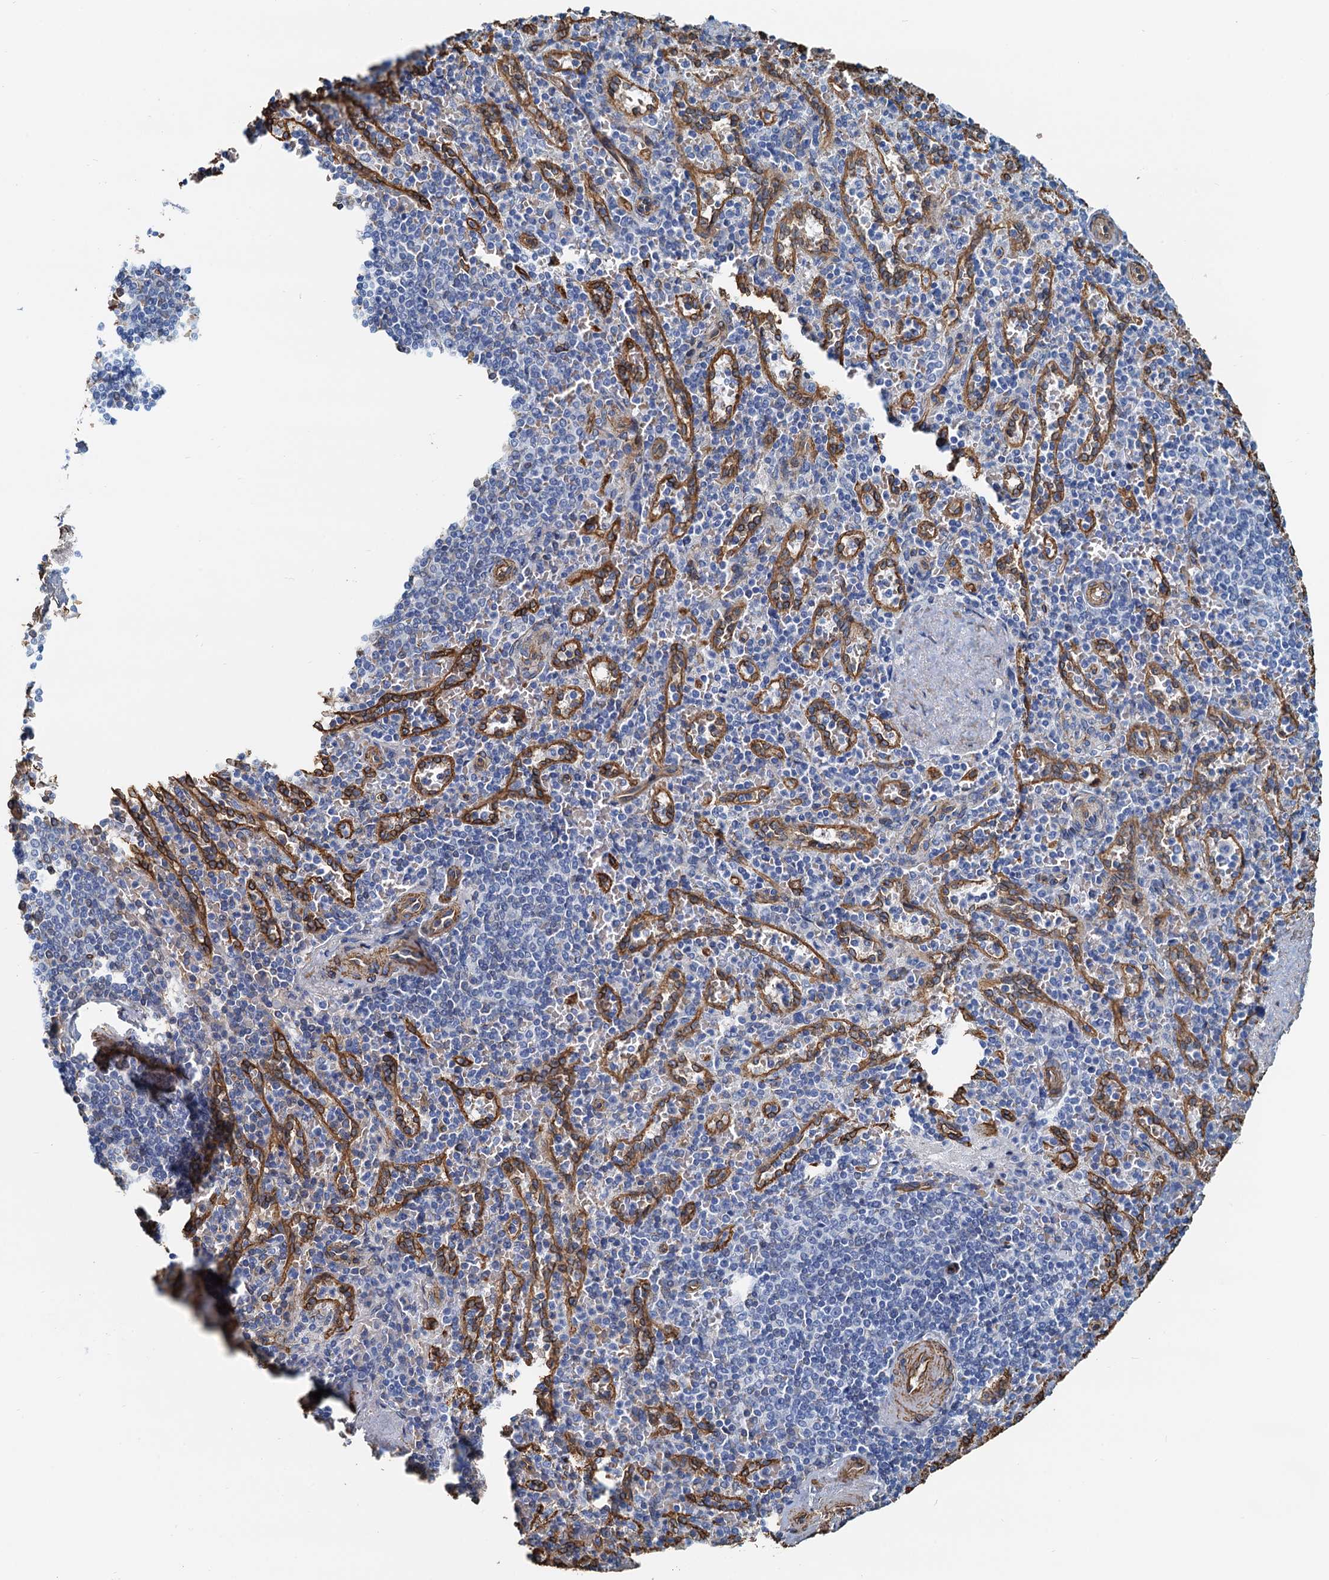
{"staining": {"intensity": "negative", "quantity": "none", "location": "none"}, "tissue": "spleen", "cell_type": "Cells in red pulp", "image_type": "normal", "snomed": [{"axis": "morphology", "description": "Normal tissue, NOS"}, {"axis": "topography", "description": "Spleen"}], "caption": "Cells in red pulp show no significant staining in normal spleen. (IHC, brightfield microscopy, high magnification).", "gene": "DGKG", "patient": {"sex": "male", "age": 82}}